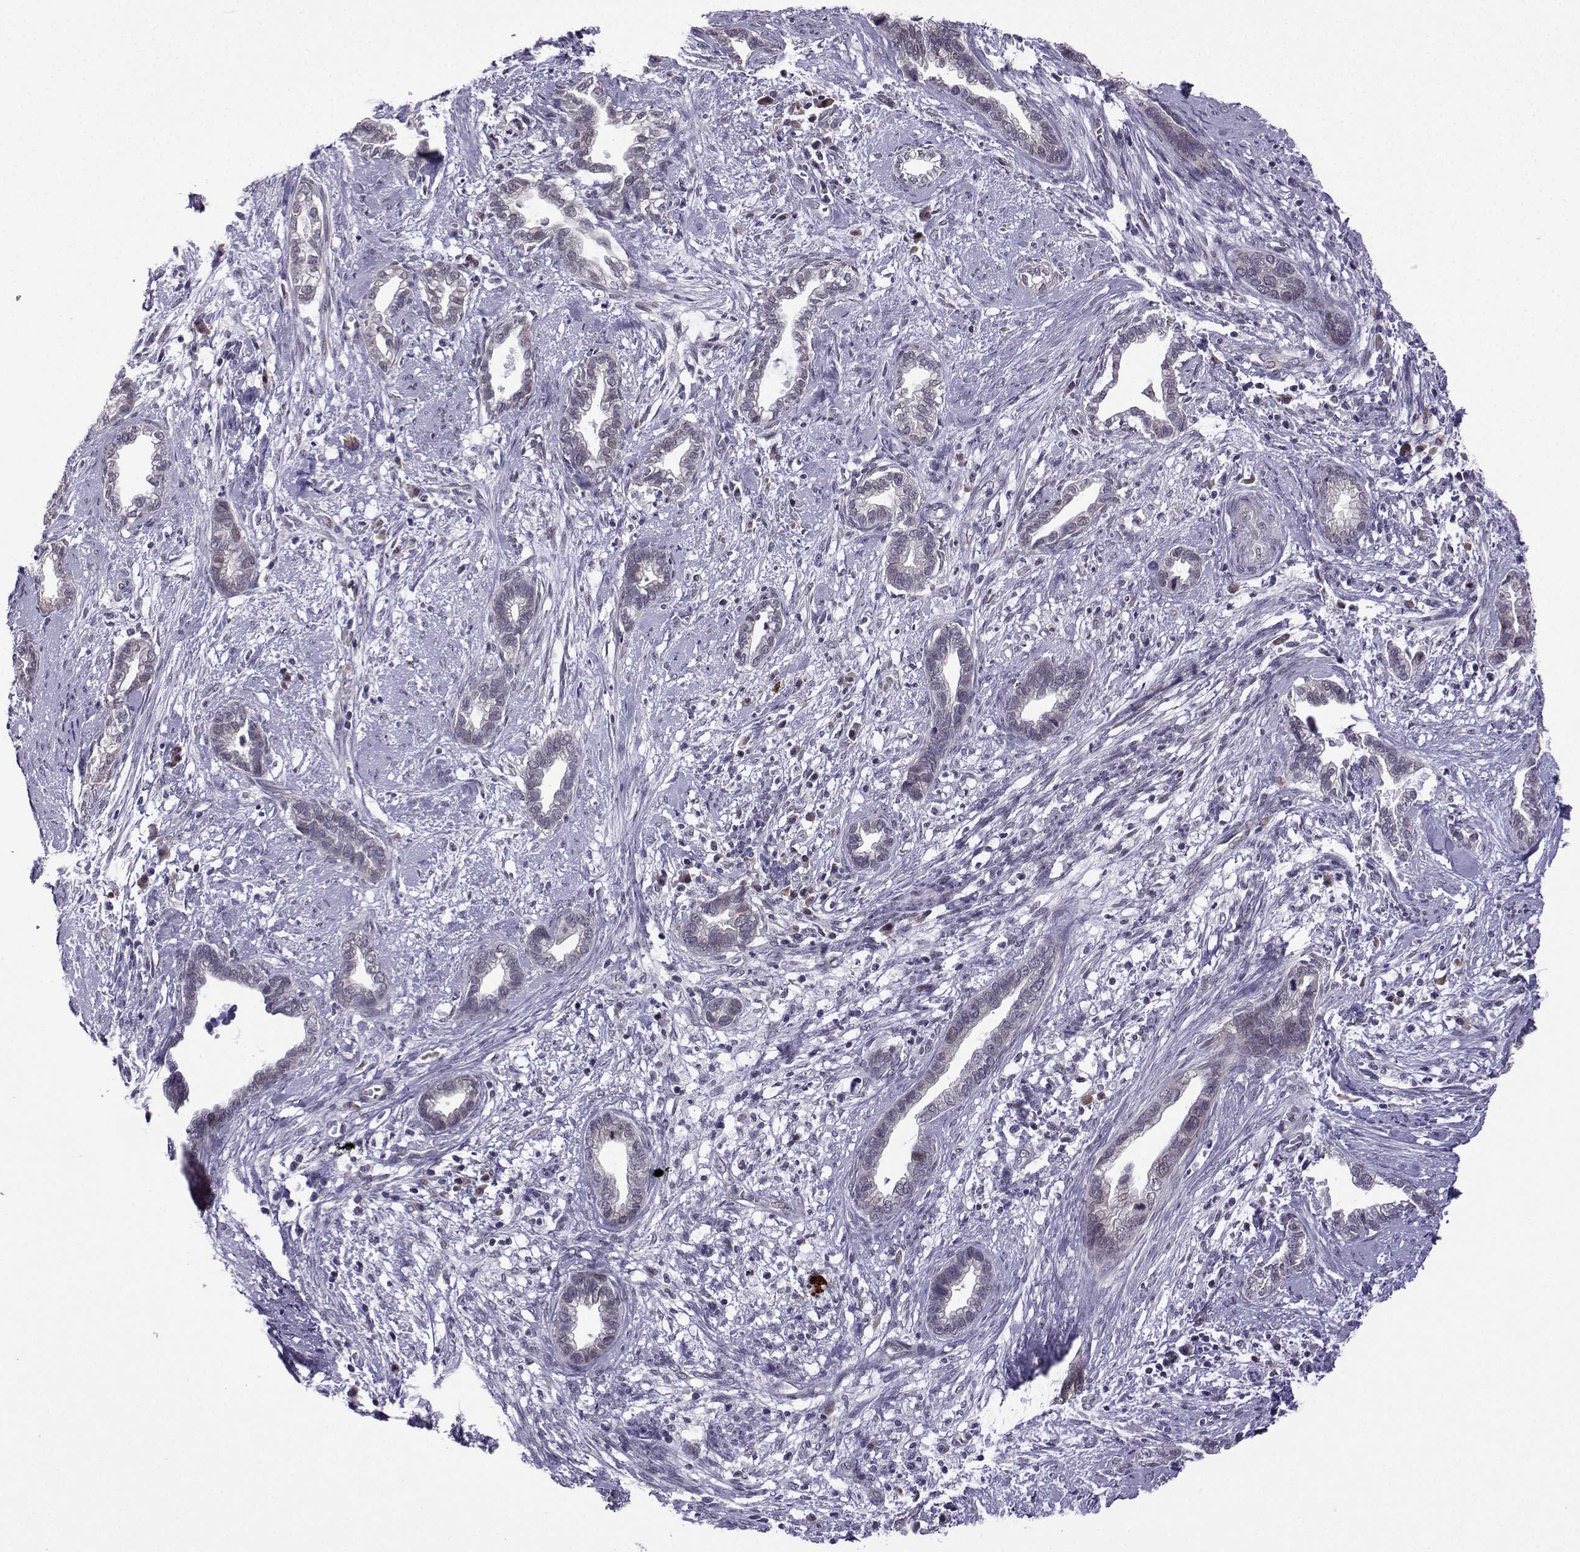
{"staining": {"intensity": "weak", "quantity": "<25%", "location": "cytoplasmic/membranous"}, "tissue": "cervical cancer", "cell_type": "Tumor cells", "image_type": "cancer", "snomed": [{"axis": "morphology", "description": "Adenocarcinoma, NOS"}, {"axis": "topography", "description": "Cervix"}], "caption": "This is a histopathology image of IHC staining of cervical cancer (adenocarcinoma), which shows no expression in tumor cells.", "gene": "FGF3", "patient": {"sex": "female", "age": 62}}